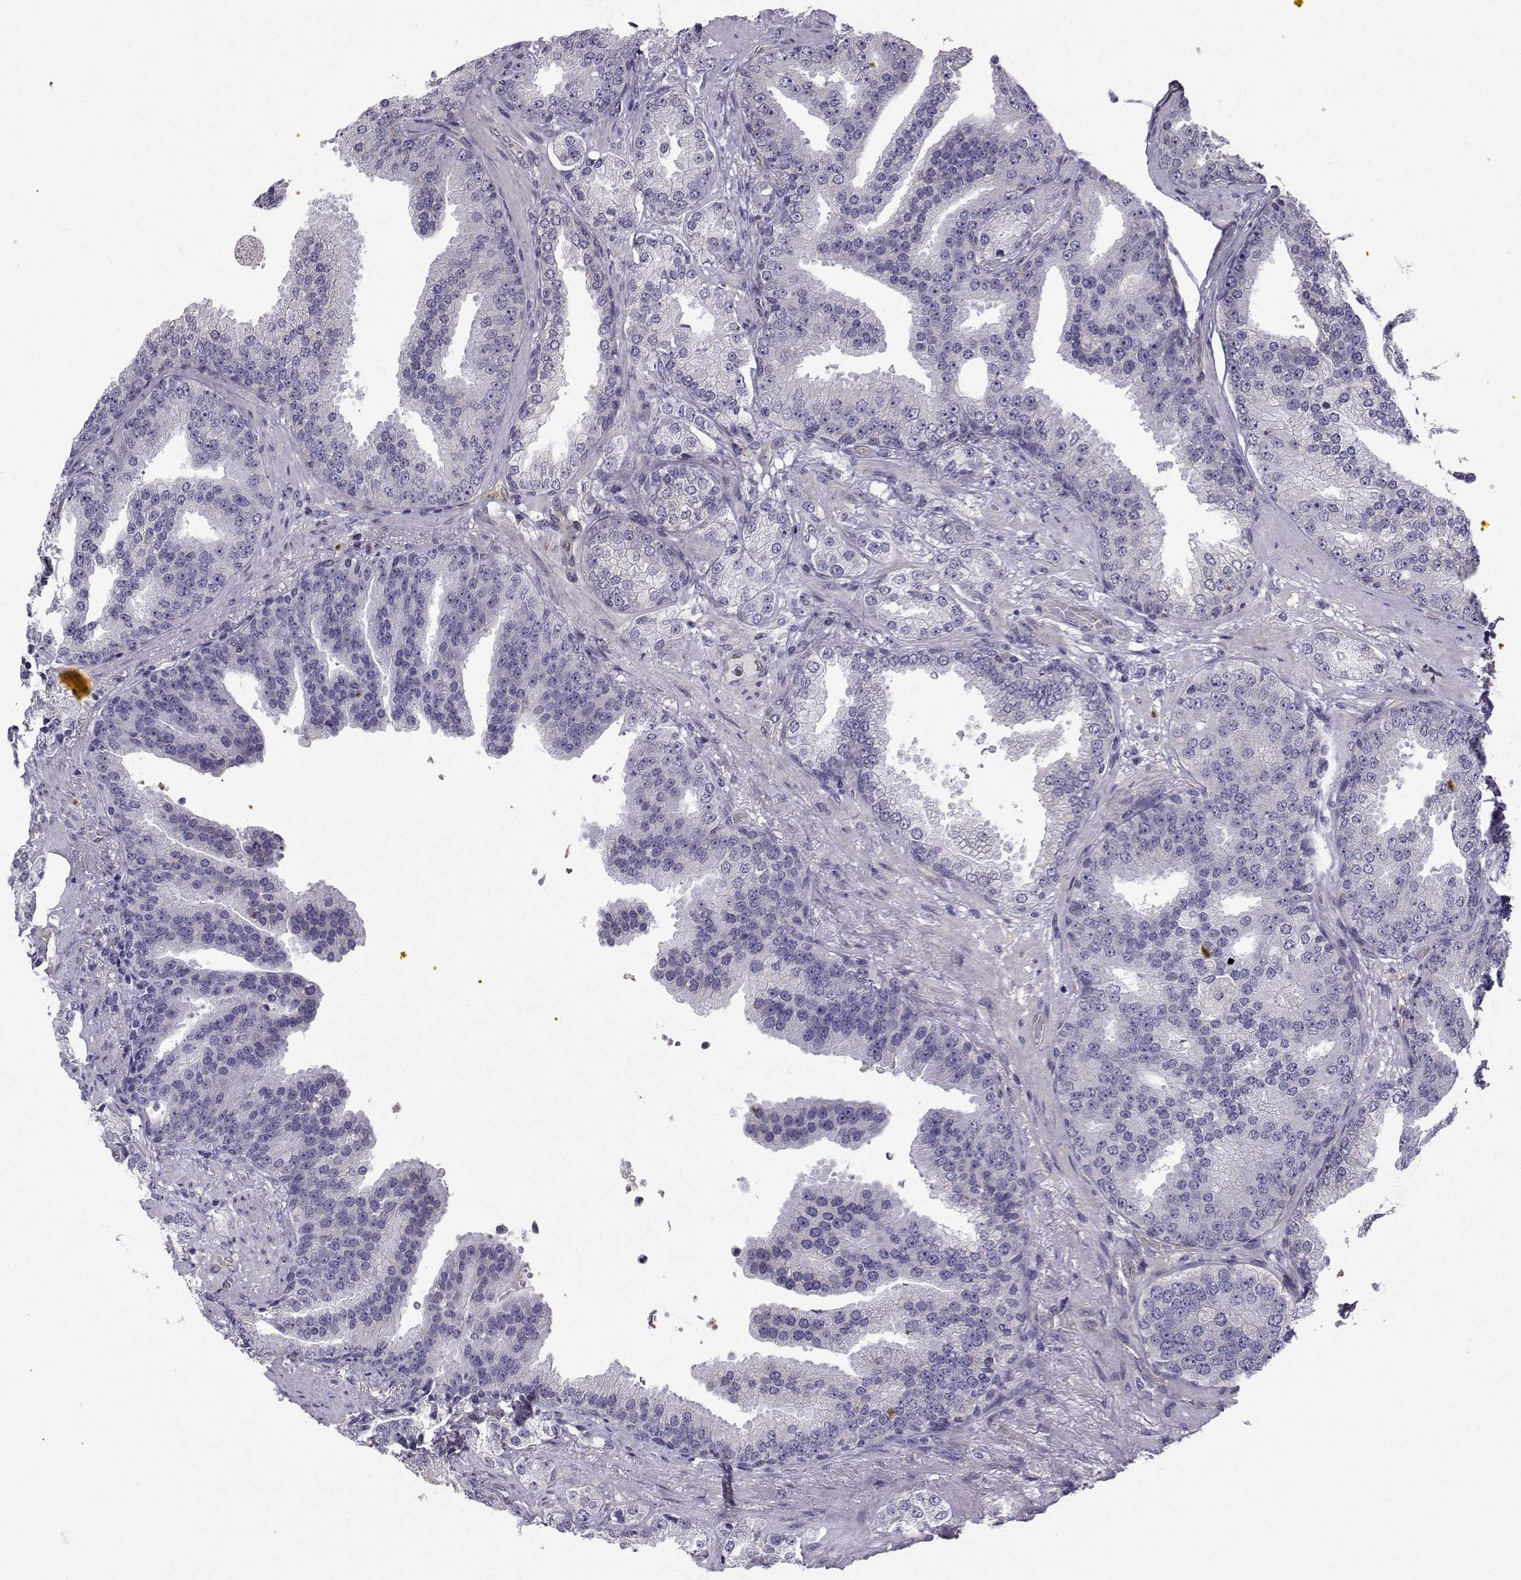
{"staining": {"intensity": "moderate", "quantity": "<25%", "location": "cytoplasmic/membranous"}, "tissue": "prostate cancer", "cell_type": "Tumor cells", "image_type": "cancer", "snomed": [{"axis": "morphology", "description": "Adenocarcinoma, Low grade"}, {"axis": "topography", "description": "Prostate"}], "caption": "Immunohistochemical staining of prostate adenocarcinoma (low-grade) shows low levels of moderate cytoplasmic/membranous staining in about <25% of tumor cells.", "gene": "NQO1", "patient": {"sex": "male", "age": 68}}